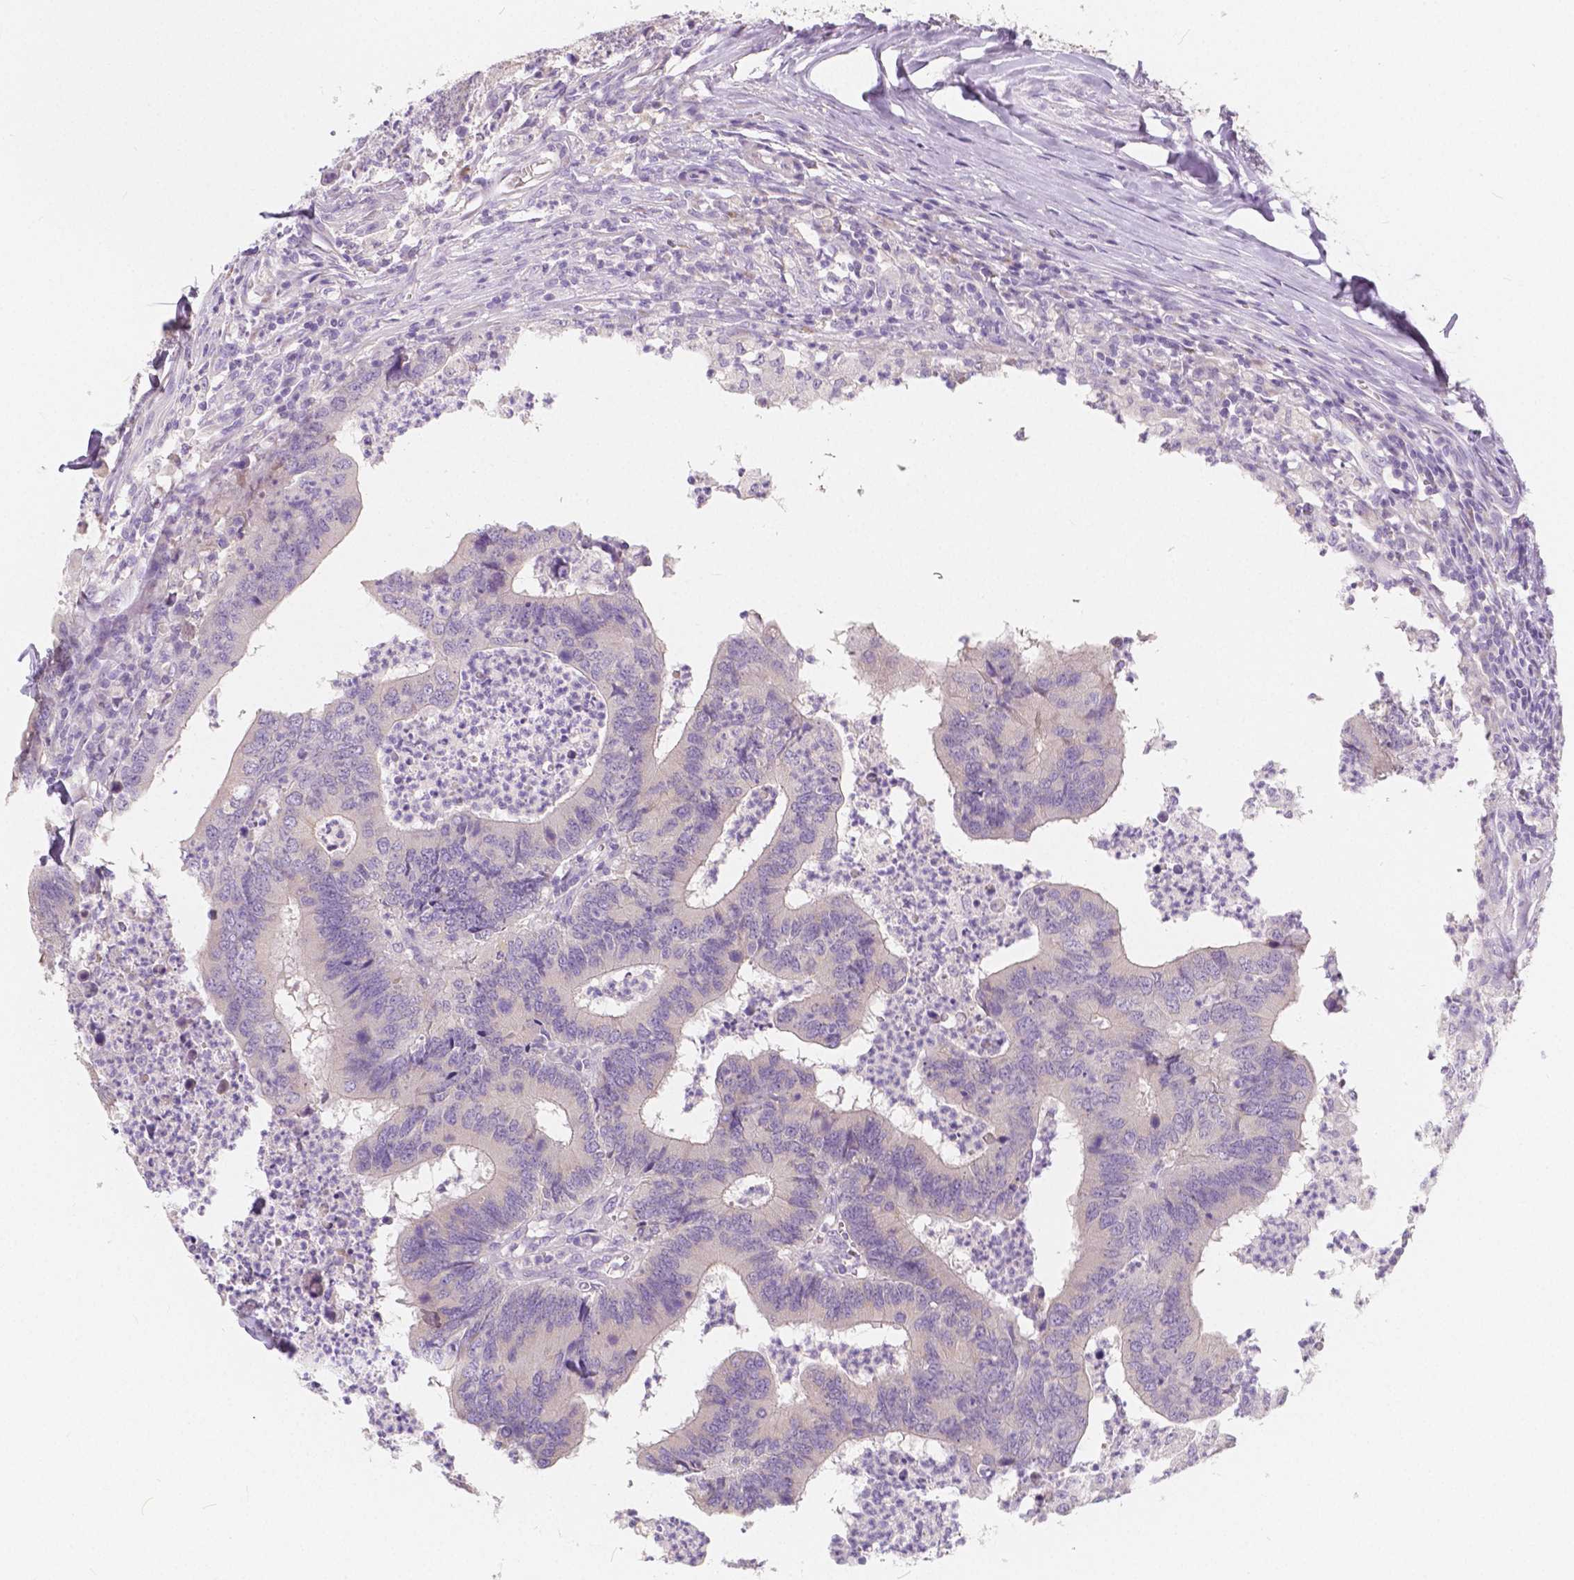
{"staining": {"intensity": "negative", "quantity": "none", "location": "none"}, "tissue": "colorectal cancer", "cell_type": "Tumor cells", "image_type": "cancer", "snomed": [{"axis": "morphology", "description": "Adenocarcinoma, NOS"}, {"axis": "topography", "description": "Colon"}], "caption": "The photomicrograph shows no staining of tumor cells in colorectal cancer.", "gene": "RNF186", "patient": {"sex": "female", "age": 67}}